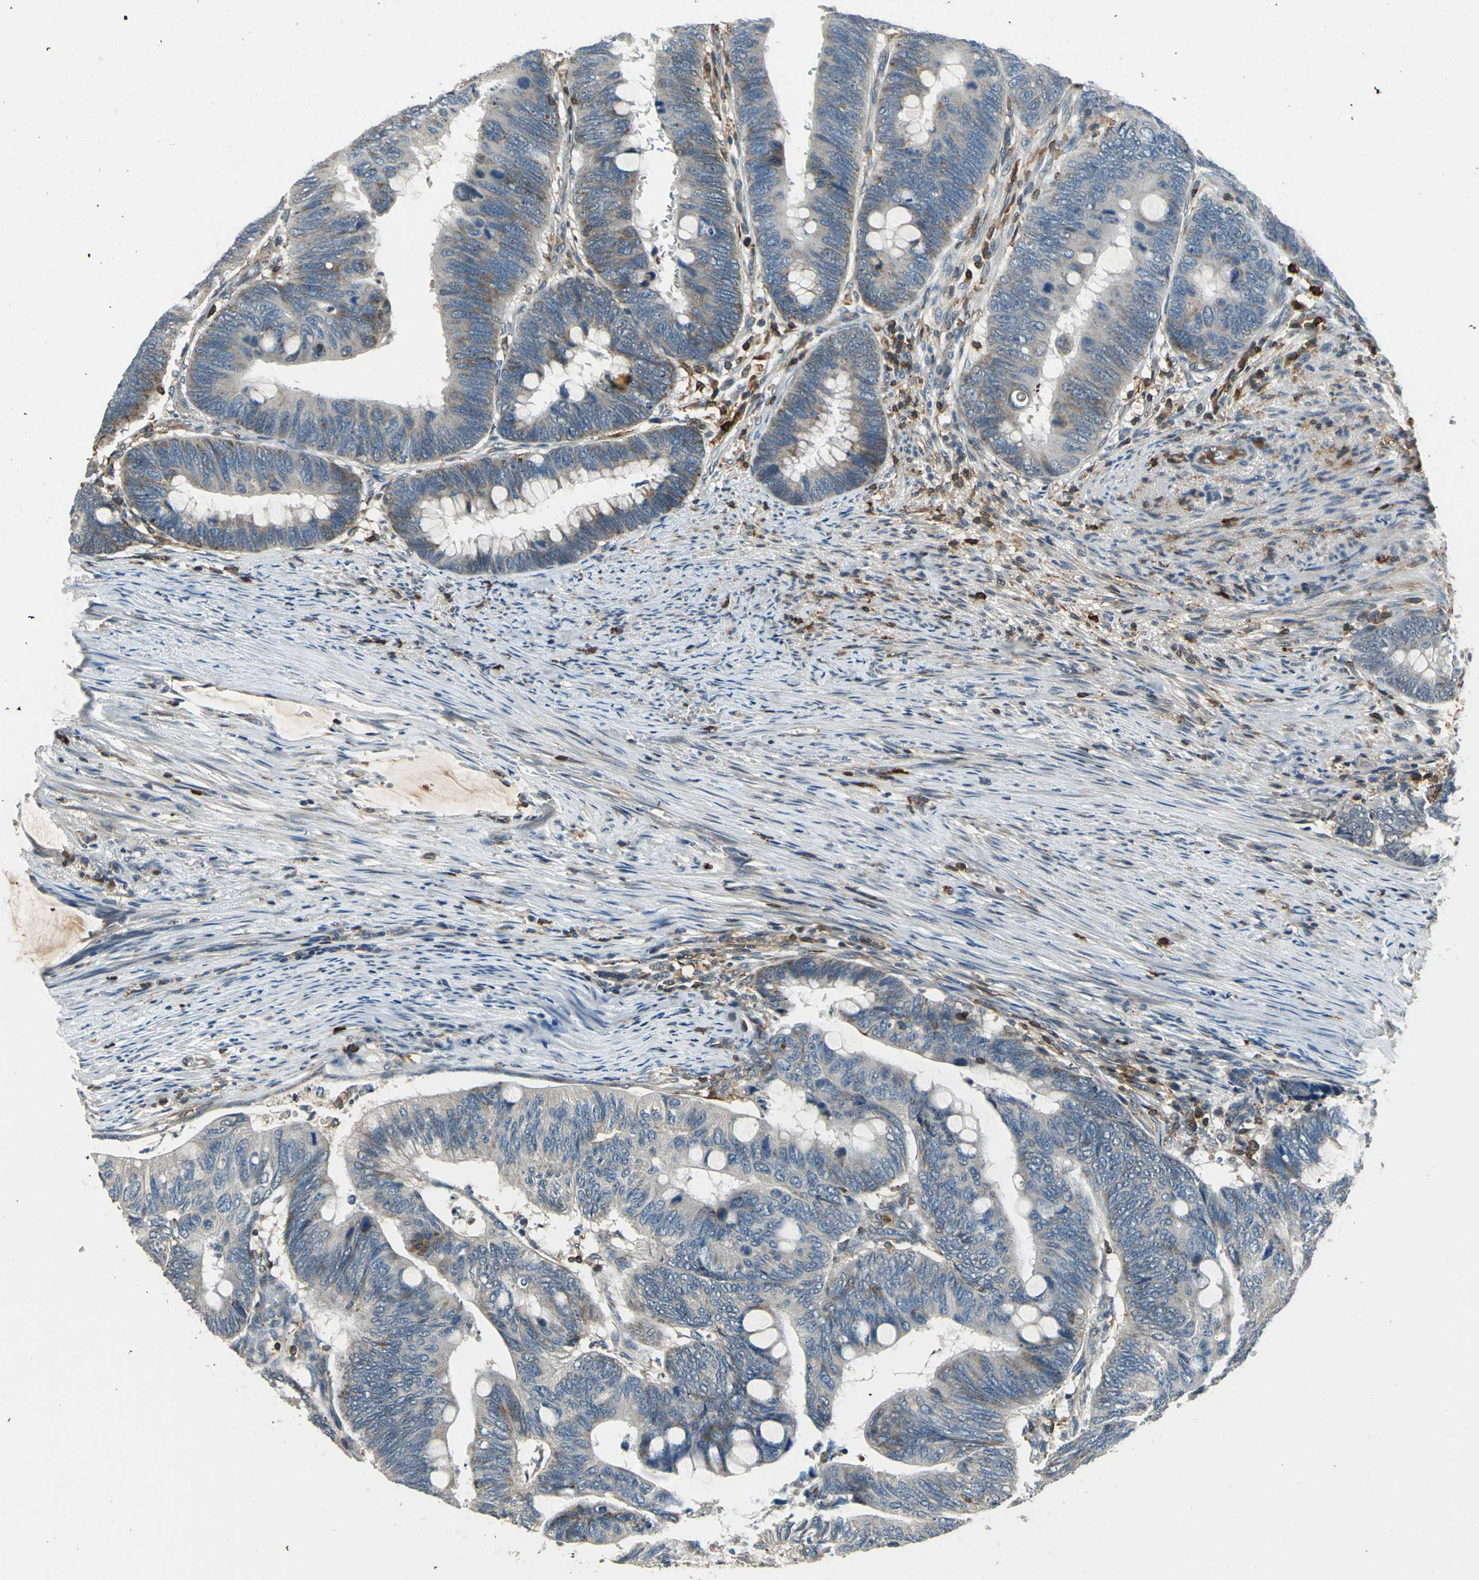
{"staining": {"intensity": "moderate", "quantity": "<25%", "location": "cytoplasmic/membranous"}, "tissue": "colorectal cancer", "cell_type": "Tumor cells", "image_type": "cancer", "snomed": [{"axis": "morphology", "description": "Normal tissue, NOS"}, {"axis": "morphology", "description": "Adenocarcinoma, NOS"}, {"axis": "topography", "description": "Rectum"}, {"axis": "topography", "description": "Peripheral nerve tissue"}], "caption": "Colorectal cancer (adenocarcinoma) was stained to show a protein in brown. There is low levels of moderate cytoplasmic/membranous expression in approximately <25% of tumor cells.", "gene": "SLC19A2", "patient": {"sex": "male", "age": 92}}